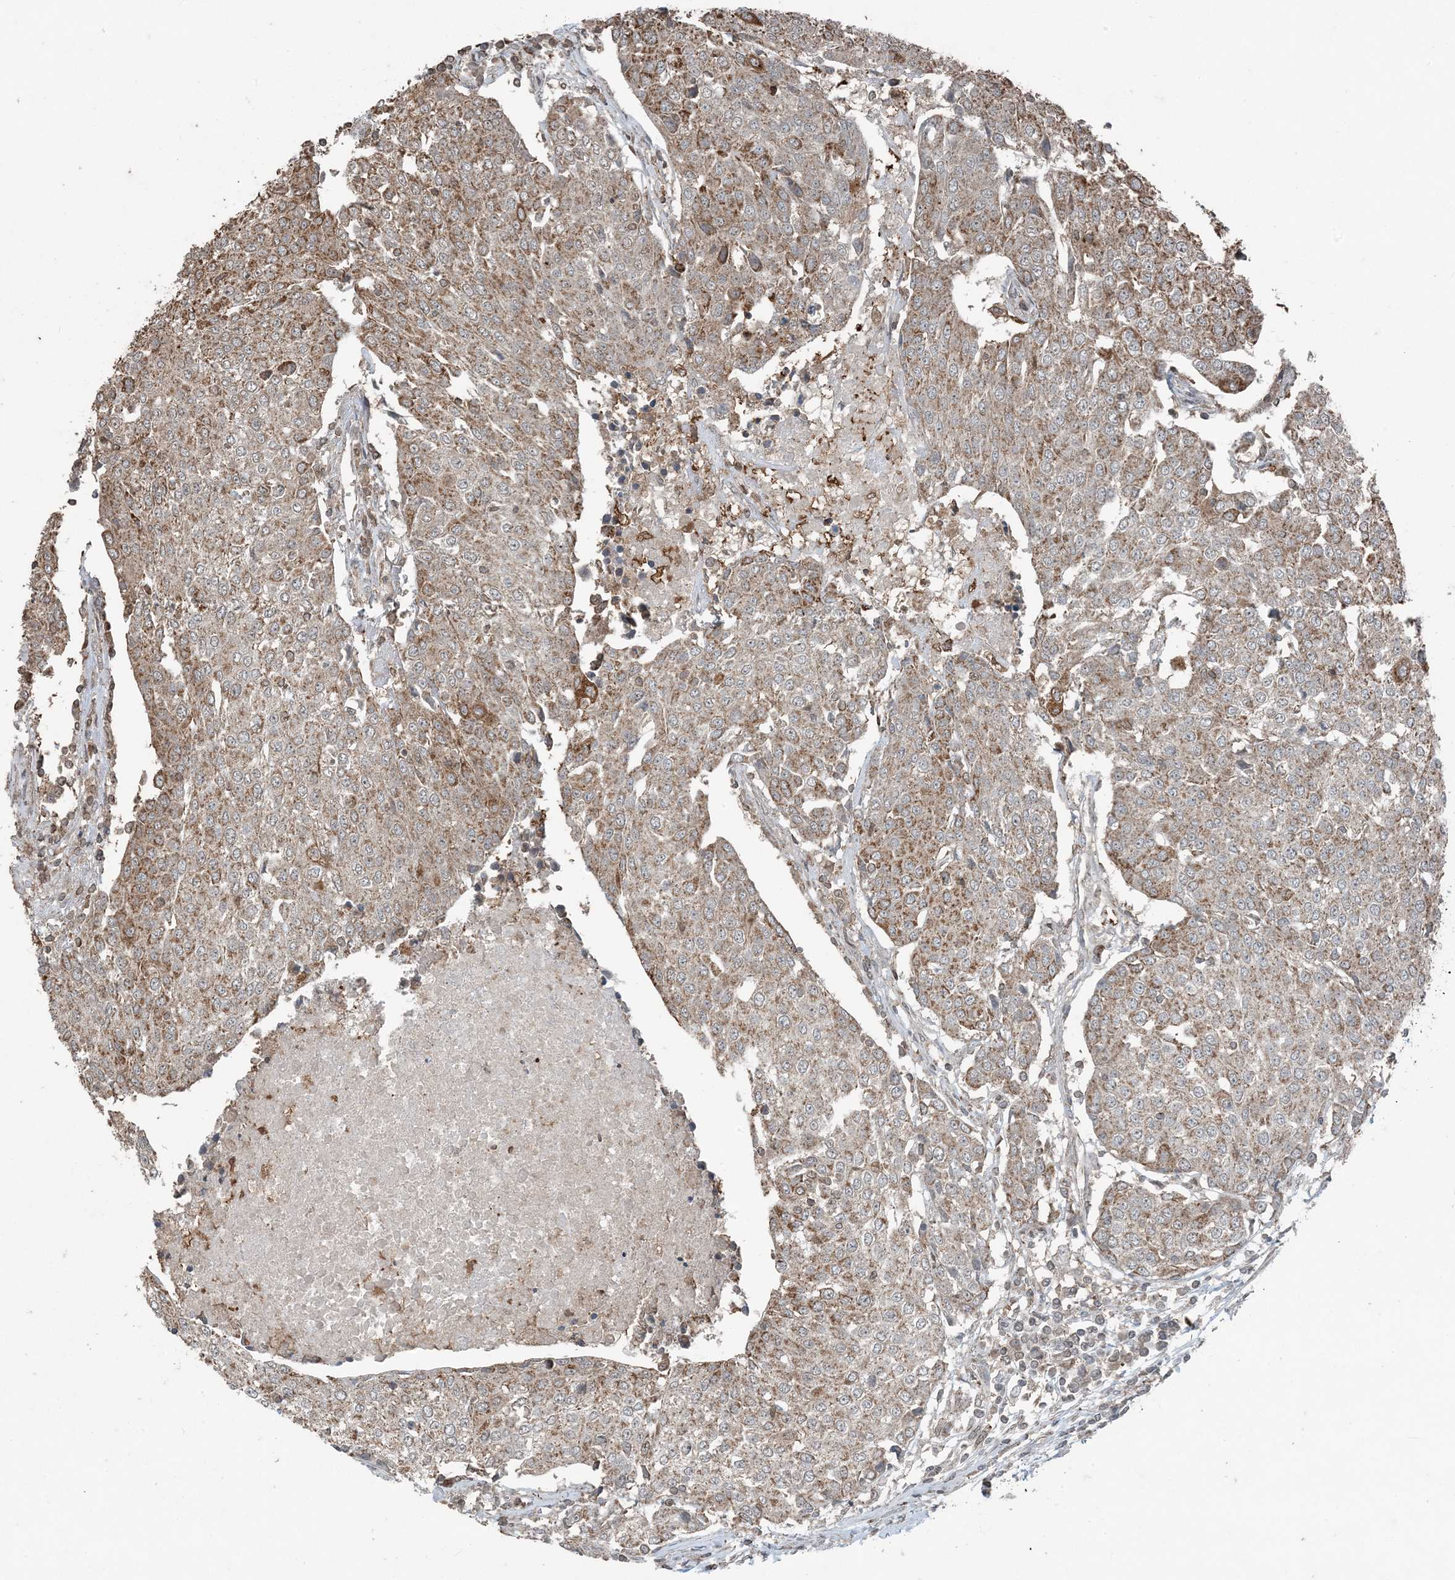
{"staining": {"intensity": "moderate", "quantity": ">75%", "location": "cytoplasmic/membranous"}, "tissue": "urothelial cancer", "cell_type": "Tumor cells", "image_type": "cancer", "snomed": [{"axis": "morphology", "description": "Urothelial carcinoma, High grade"}, {"axis": "topography", "description": "Urinary bladder"}], "caption": "Immunohistochemical staining of urothelial carcinoma (high-grade) displays moderate cytoplasmic/membranous protein staining in about >75% of tumor cells.", "gene": "GNL1", "patient": {"sex": "female", "age": 85}}